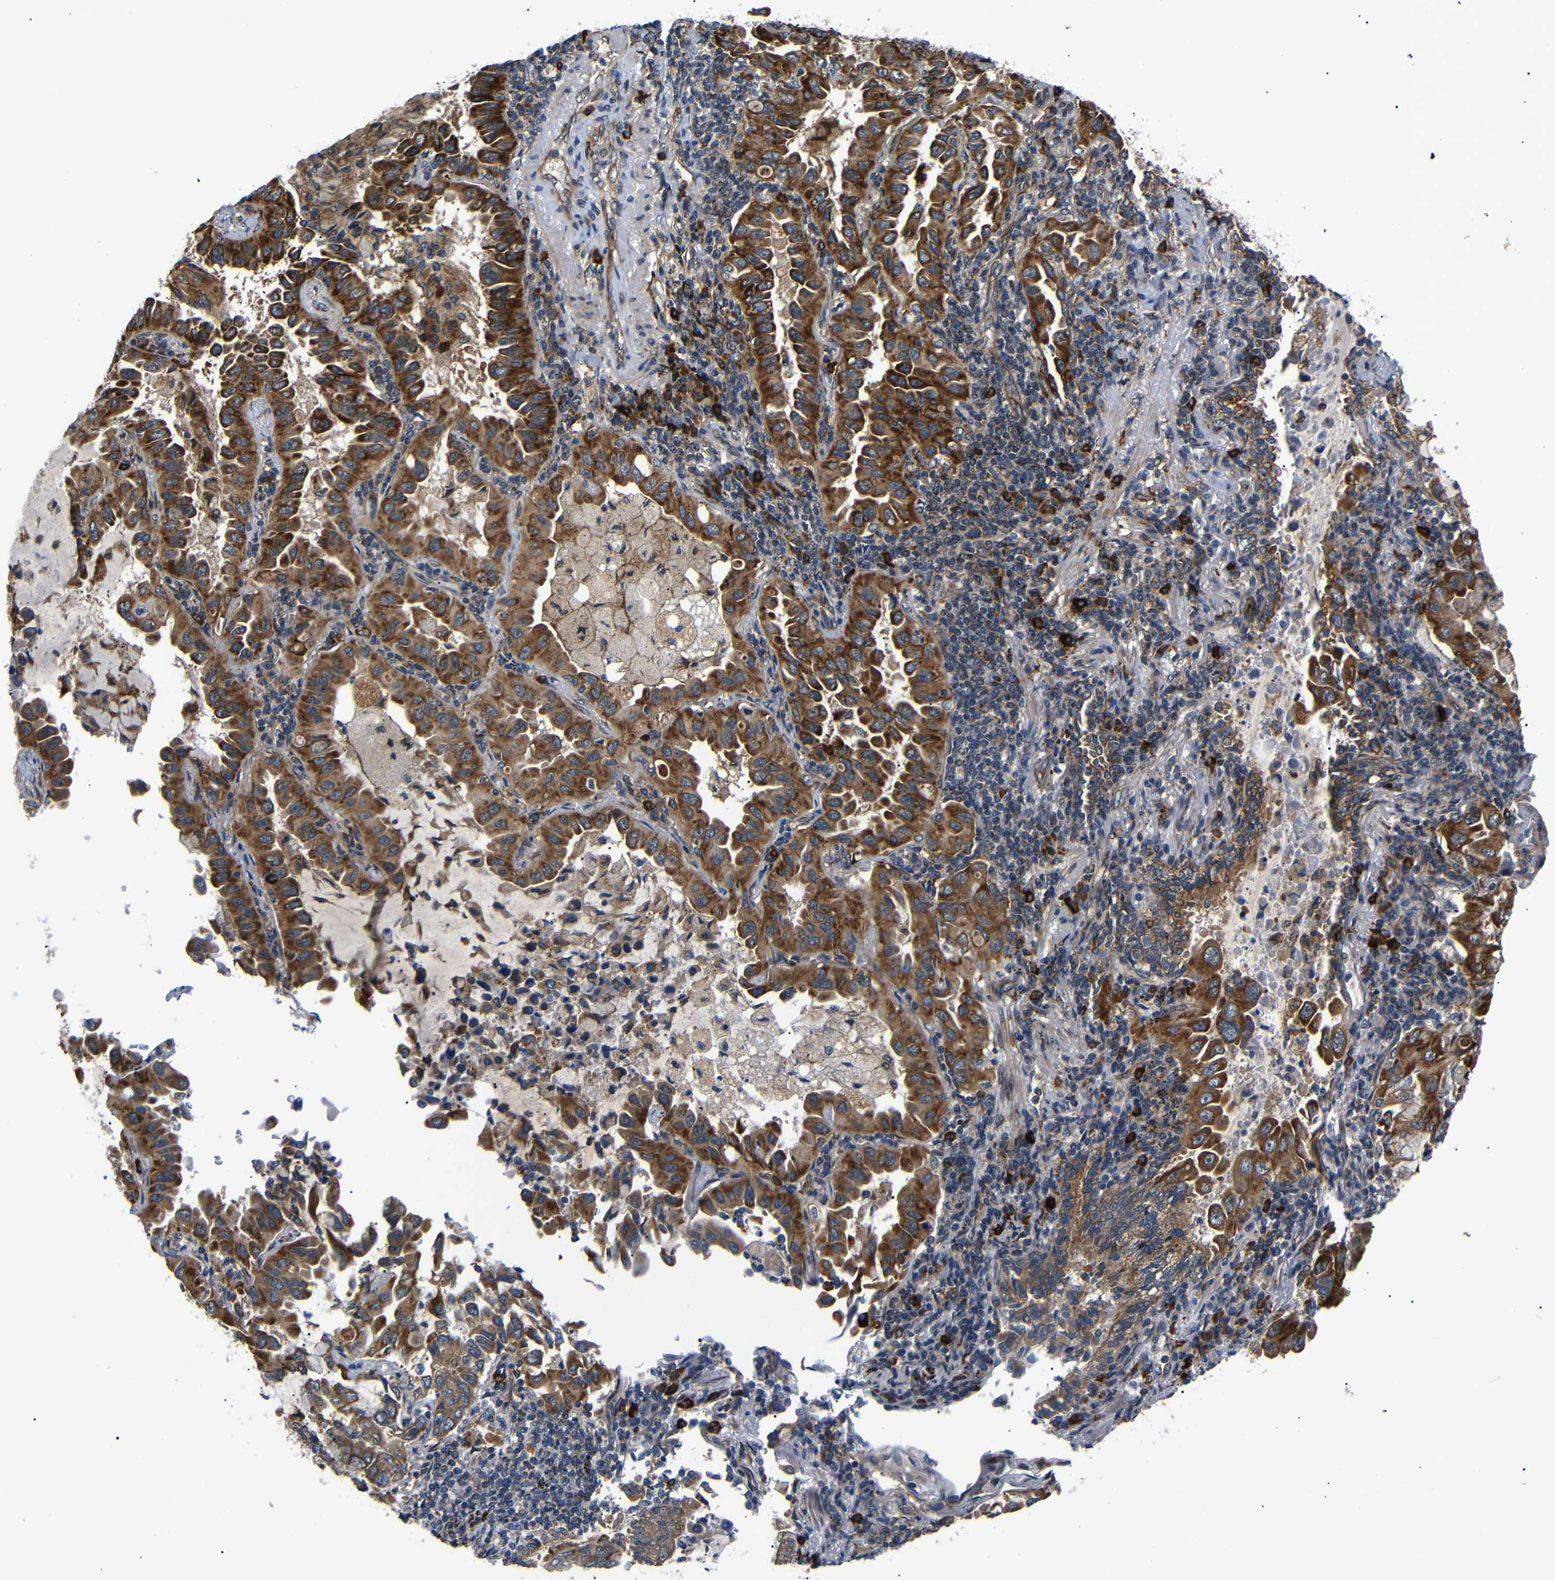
{"staining": {"intensity": "strong", "quantity": ">75%", "location": "cytoplasmic/membranous"}, "tissue": "lung cancer", "cell_type": "Tumor cells", "image_type": "cancer", "snomed": [{"axis": "morphology", "description": "Adenocarcinoma, NOS"}, {"axis": "topography", "description": "Lung"}], "caption": "Immunohistochemical staining of lung adenocarcinoma shows high levels of strong cytoplasmic/membranous protein positivity in approximately >75% of tumor cells.", "gene": "KANK4", "patient": {"sex": "male", "age": 64}}